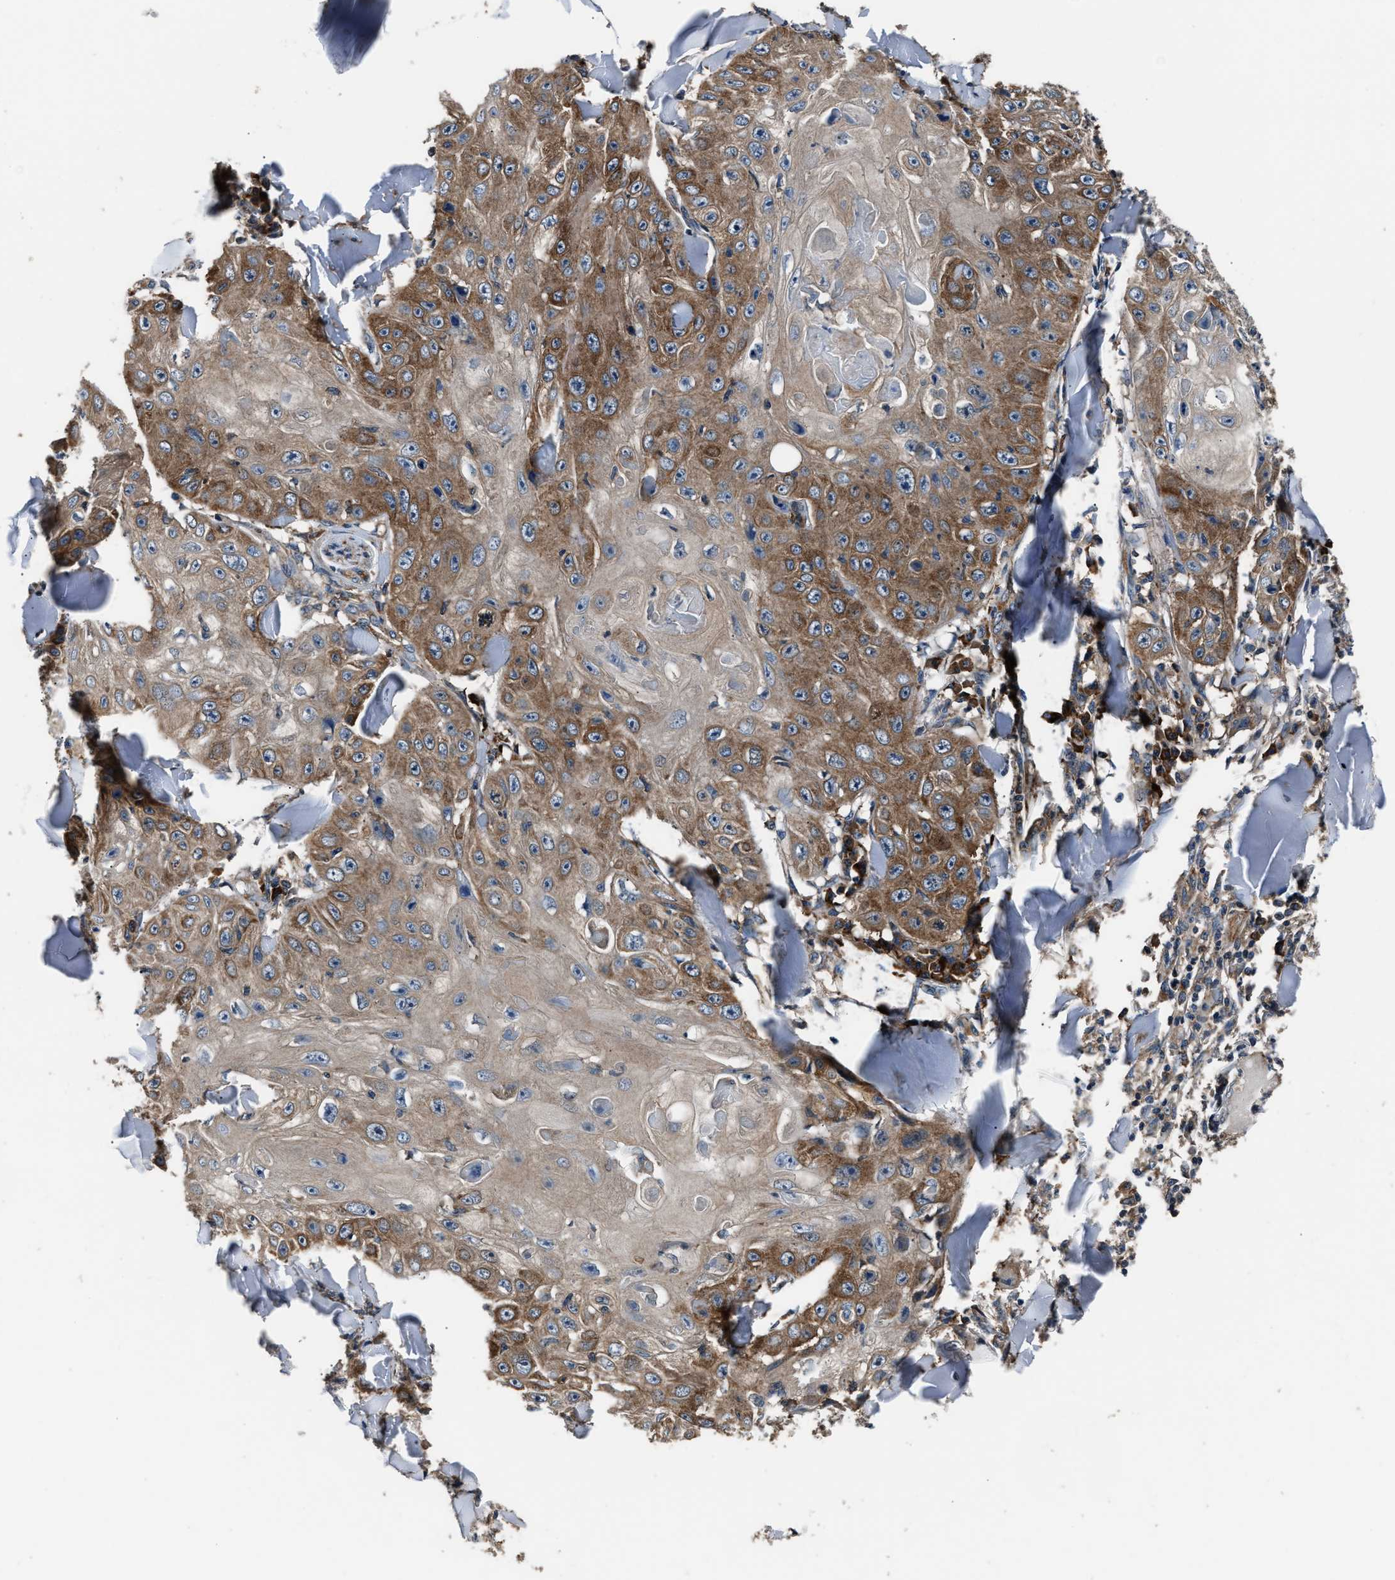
{"staining": {"intensity": "moderate", "quantity": ">75%", "location": "cytoplasmic/membranous"}, "tissue": "skin cancer", "cell_type": "Tumor cells", "image_type": "cancer", "snomed": [{"axis": "morphology", "description": "Squamous cell carcinoma, NOS"}, {"axis": "topography", "description": "Skin"}], "caption": "Tumor cells demonstrate medium levels of moderate cytoplasmic/membranous expression in about >75% of cells in squamous cell carcinoma (skin).", "gene": "IMPDH2", "patient": {"sex": "male", "age": 86}}